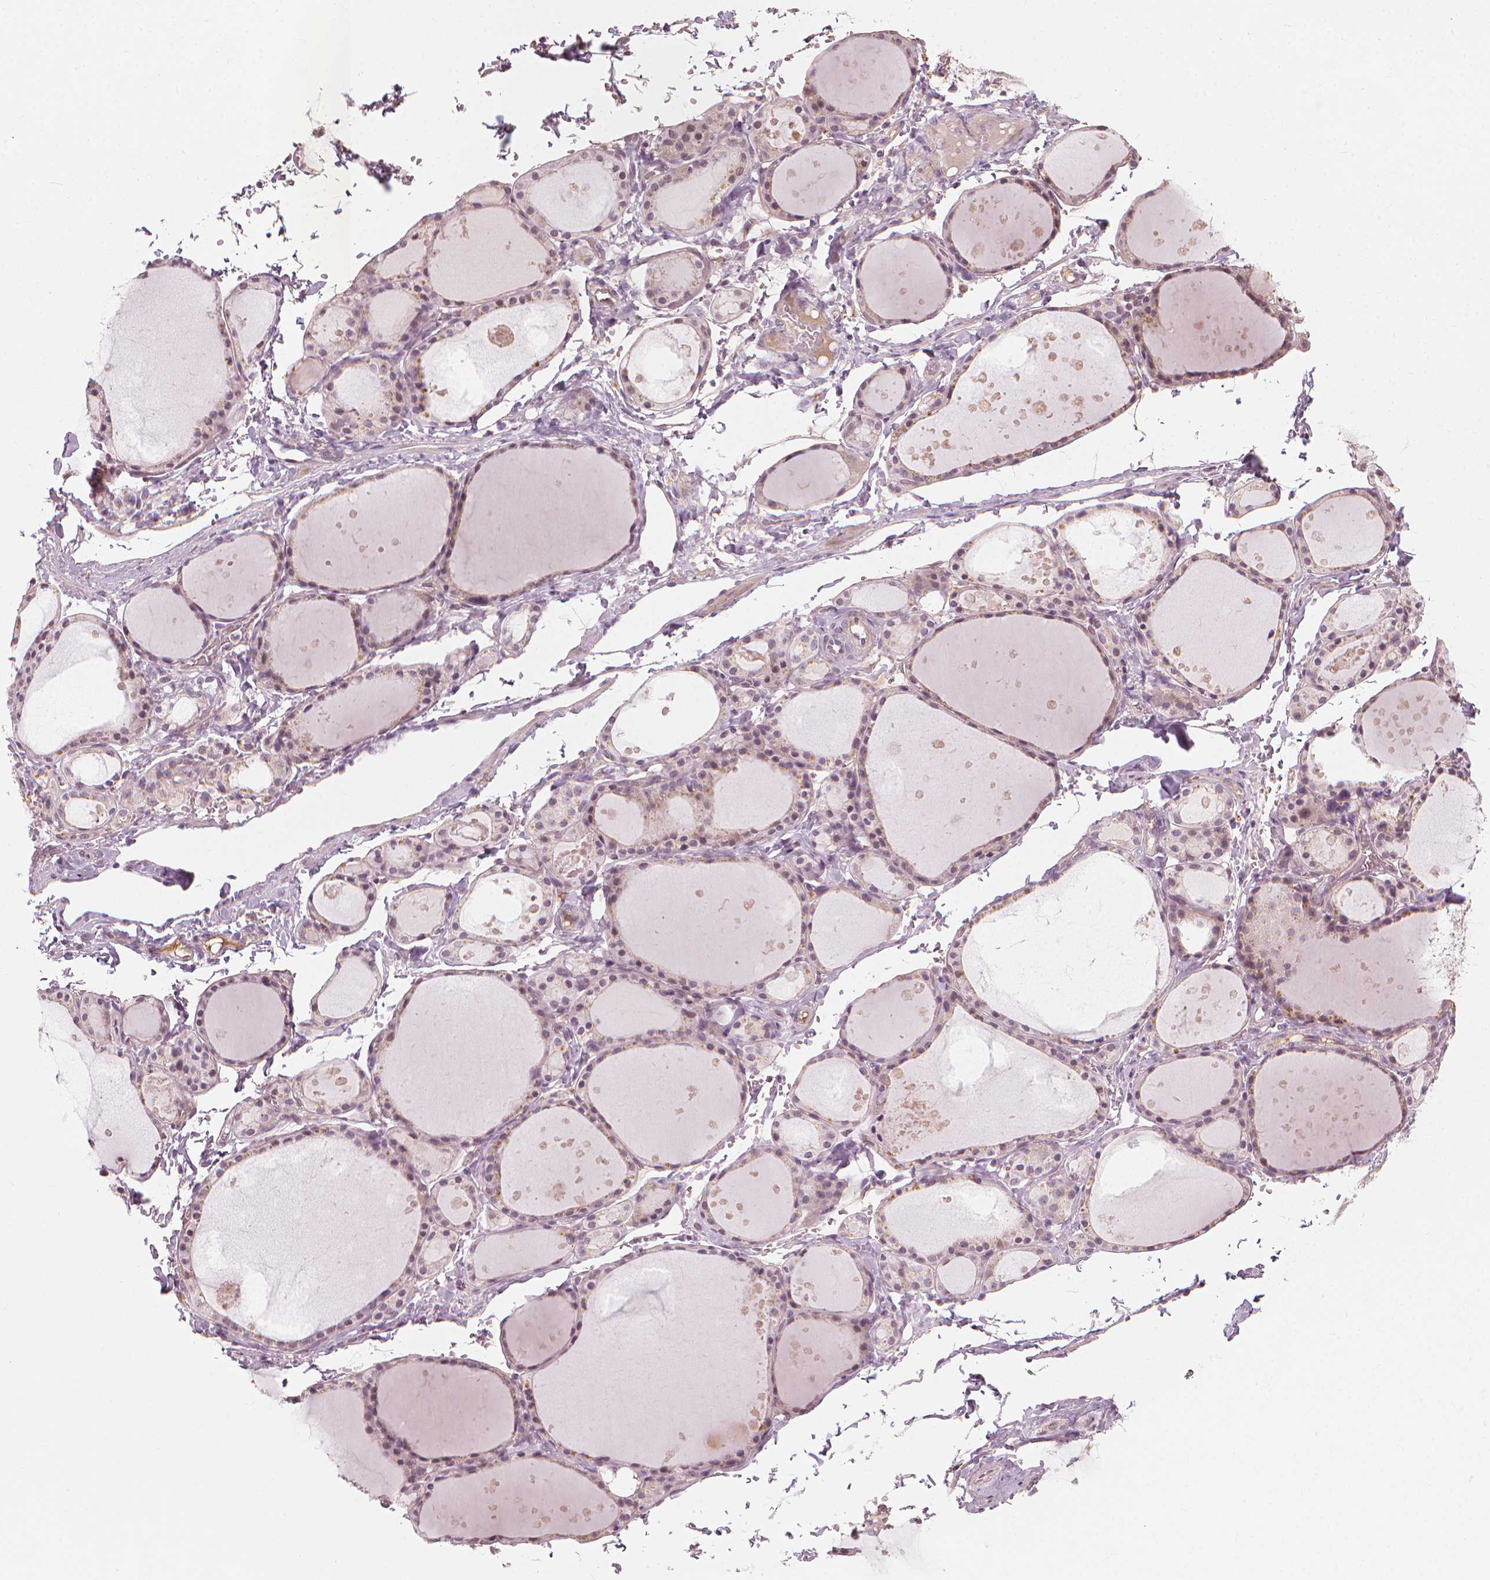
{"staining": {"intensity": "weak", "quantity": "<25%", "location": "cytoplasmic/membranous"}, "tissue": "thyroid gland", "cell_type": "Glandular cells", "image_type": "normal", "snomed": [{"axis": "morphology", "description": "Normal tissue, NOS"}, {"axis": "topography", "description": "Thyroid gland"}], "caption": "The micrograph reveals no significant expression in glandular cells of thyroid gland. (Stains: DAB IHC with hematoxylin counter stain, Microscopy: brightfield microscopy at high magnification).", "gene": "SAXO2", "patient": {"sex": "male", "age": 68}}